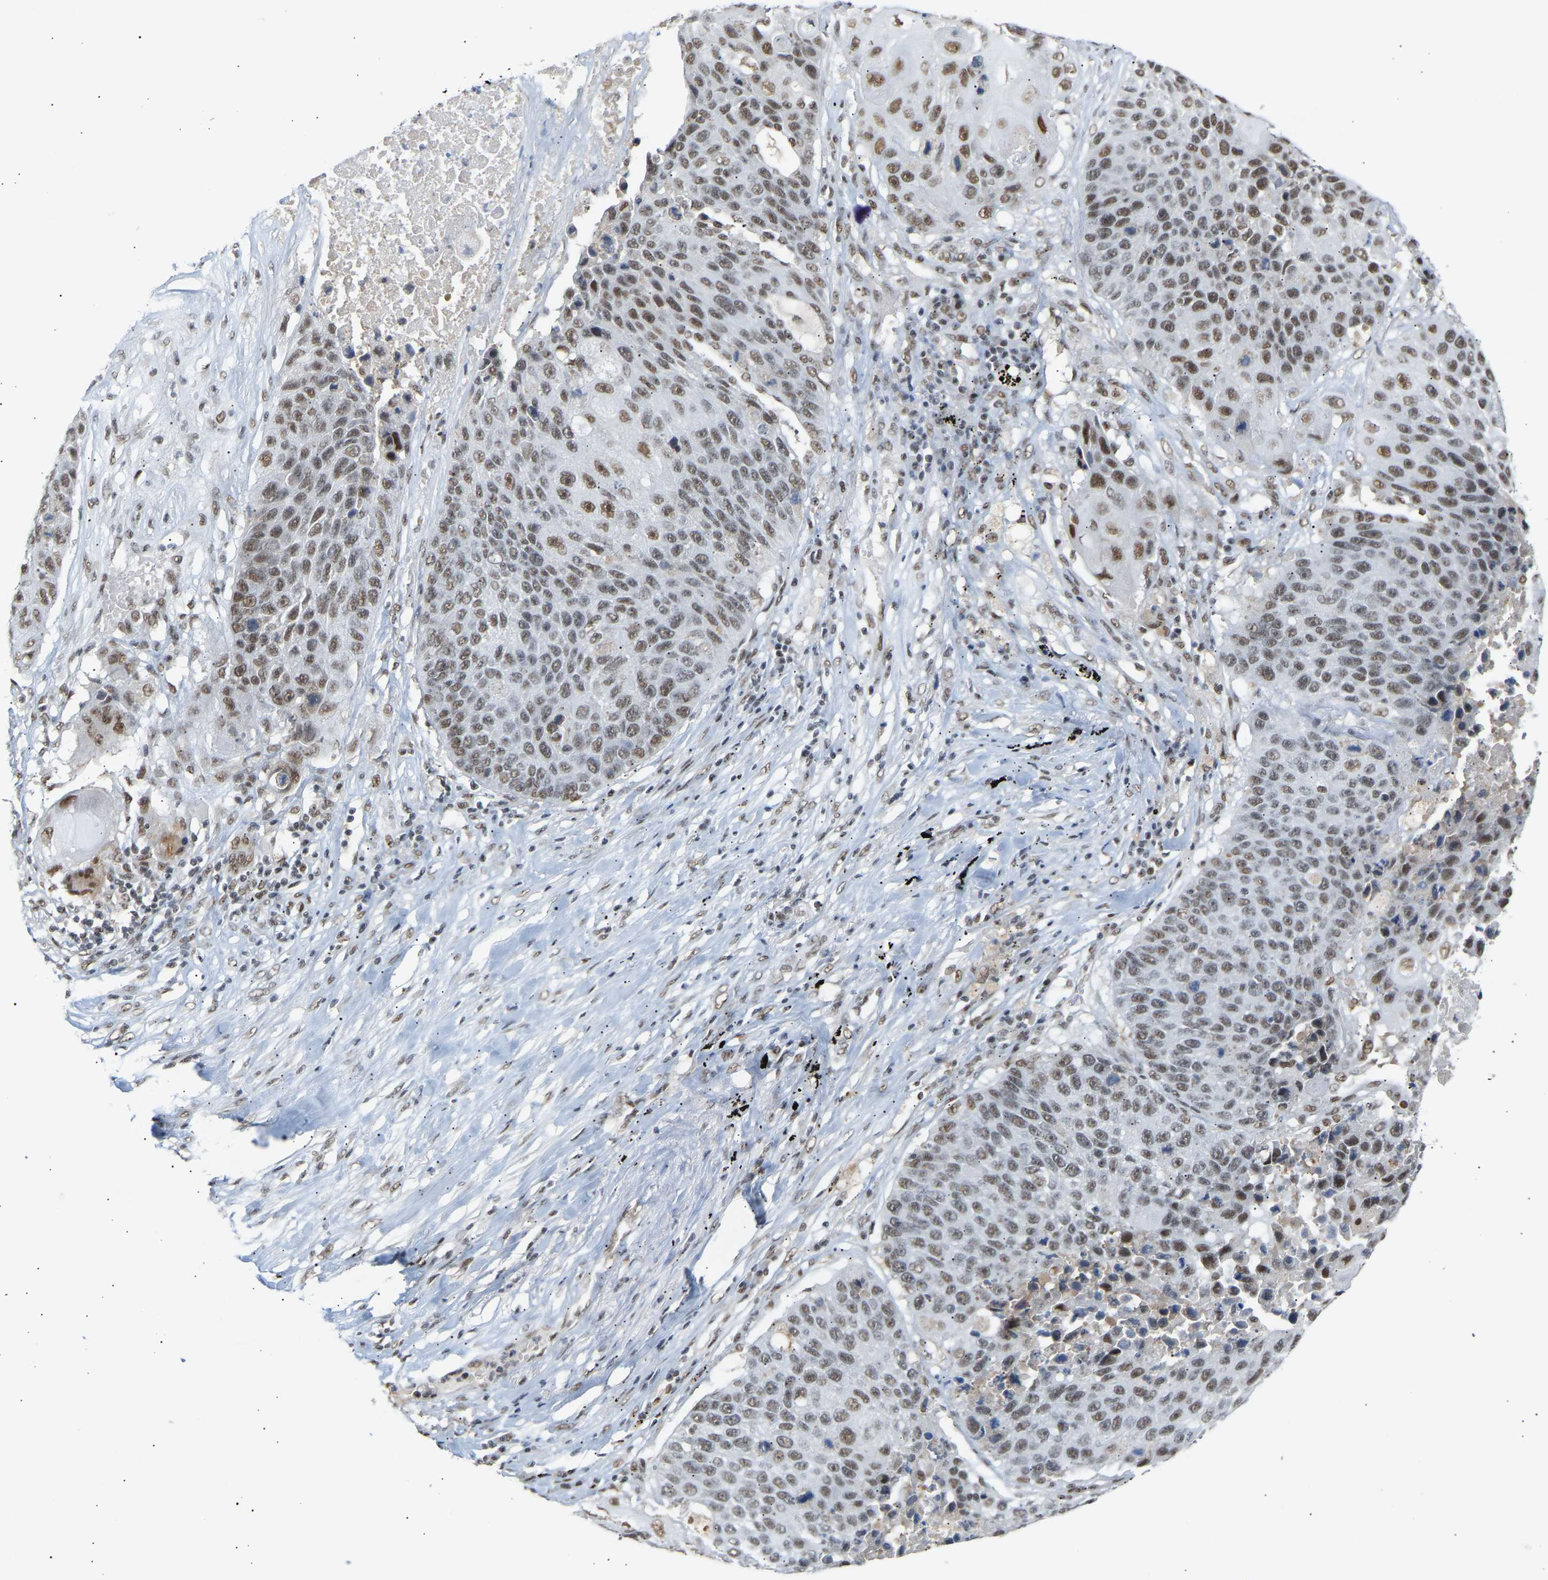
{"staining": {"intensity": "moderate", "quantity": ">75%", "location": "nuclear"}, "tissue": "lung cancer", "cell_type": "Tumor cells", "image_type": "cancer", "snomed": [{"axis": "morphology", "description": "Squamous cell carcinoma, NOS"}, {"axis": "topography", "description": "Lung"}], "caption": "Human lung cancer (squamous cell carcinoma) stained for a protein (brown) exhibits moderate nuclear positive staining in about >75% of tumor cells.", "gene": "NELFB", "patient": {"sex": "male", "age": 61}}